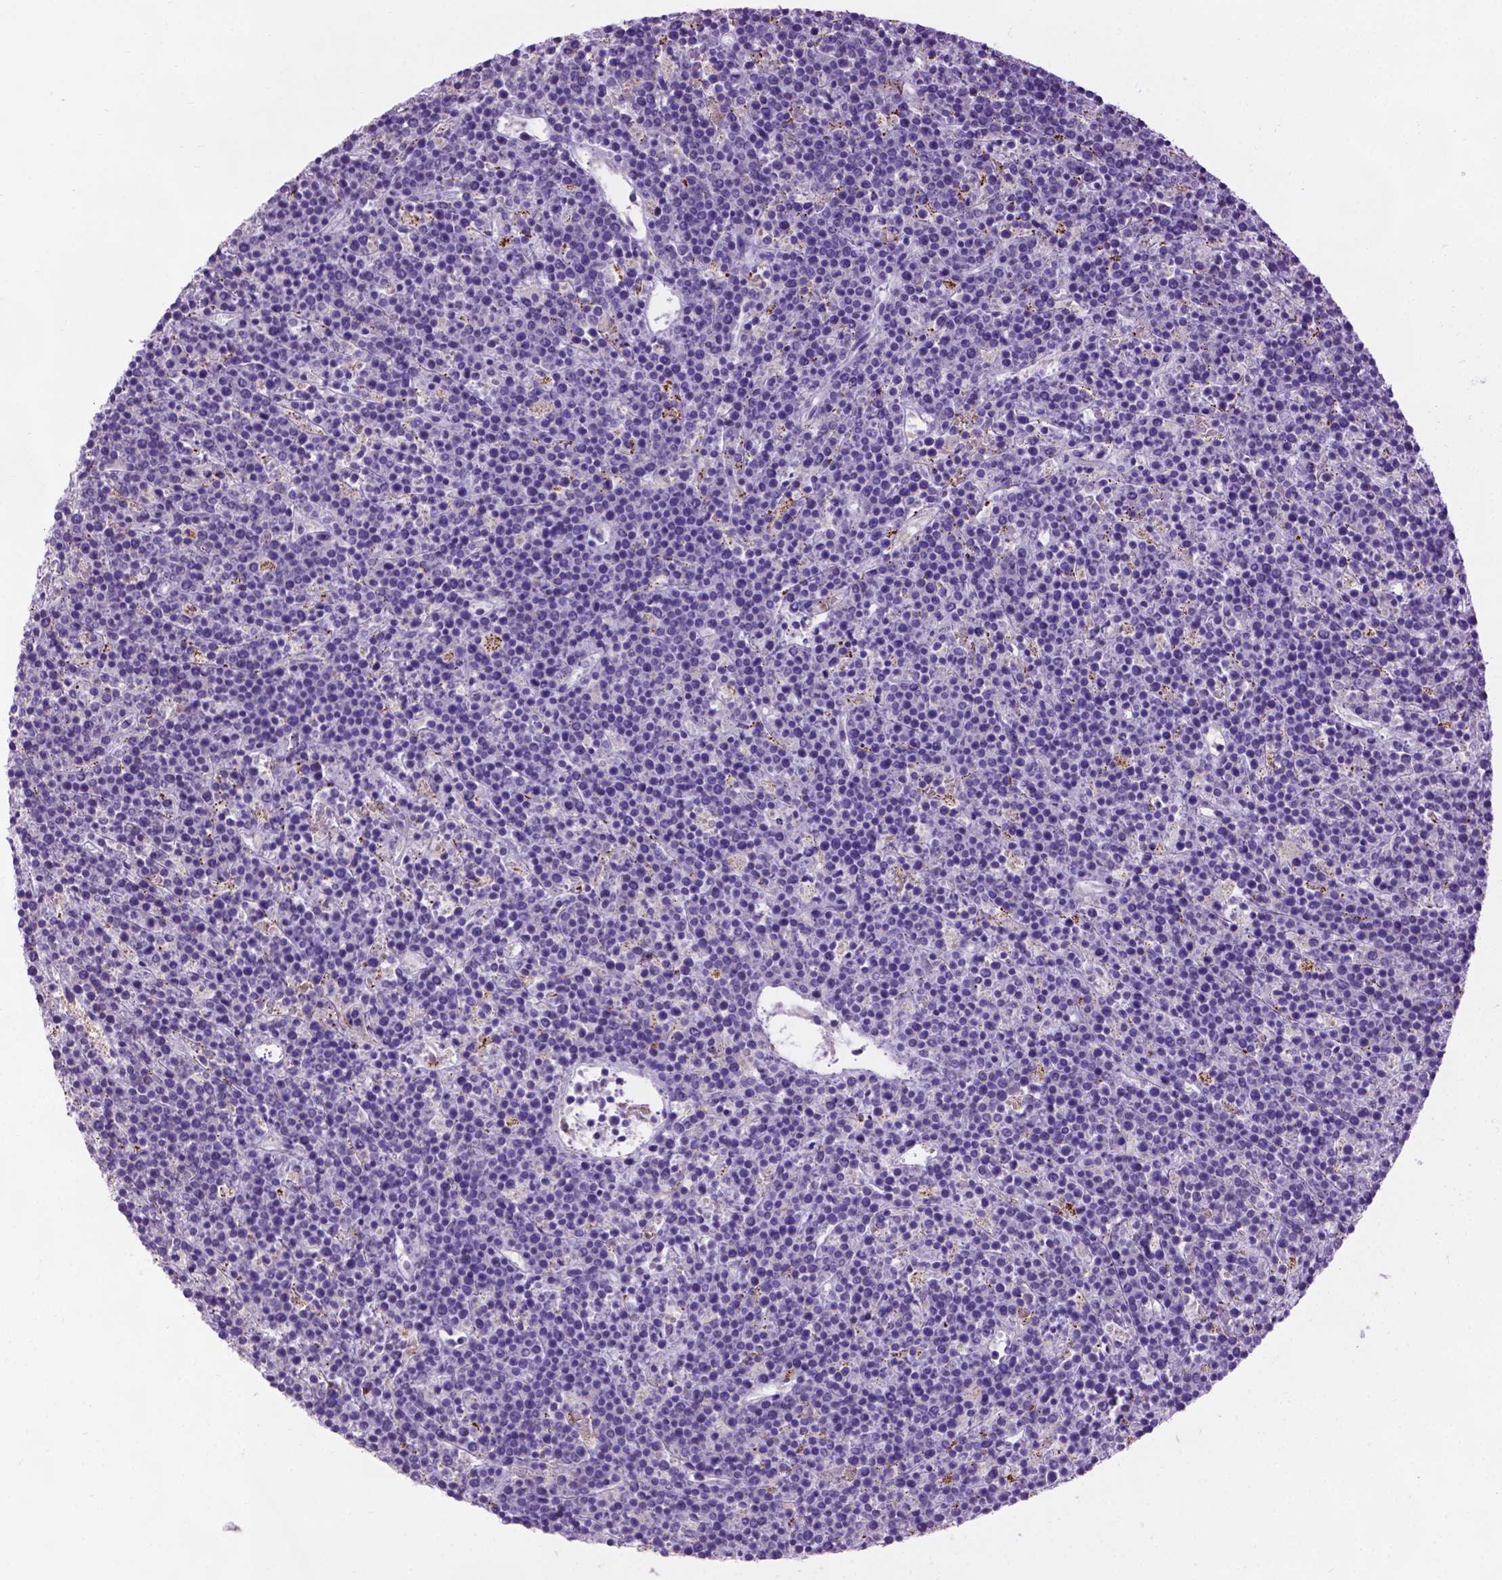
{"staining": {"intensity": "negative", "quantity": "none", "location": "none"}, "tissue": "lymphoma", "cell_type": "Tumor cells", "image_type": "cancer", "snomed": [{"axis": "morphology", "description": "Malignant lymphoma, non-Hodgkin's type, High grade"}, {"axis": "topography", "description": "Ovary"}], "caption": "The image demonstrates no staining of tumor cells in high-grade malignant lymphoma, non-Hodgkin's type.", "gene": "TMEM132E", "patient": {"sex": "female", "age": 56}}